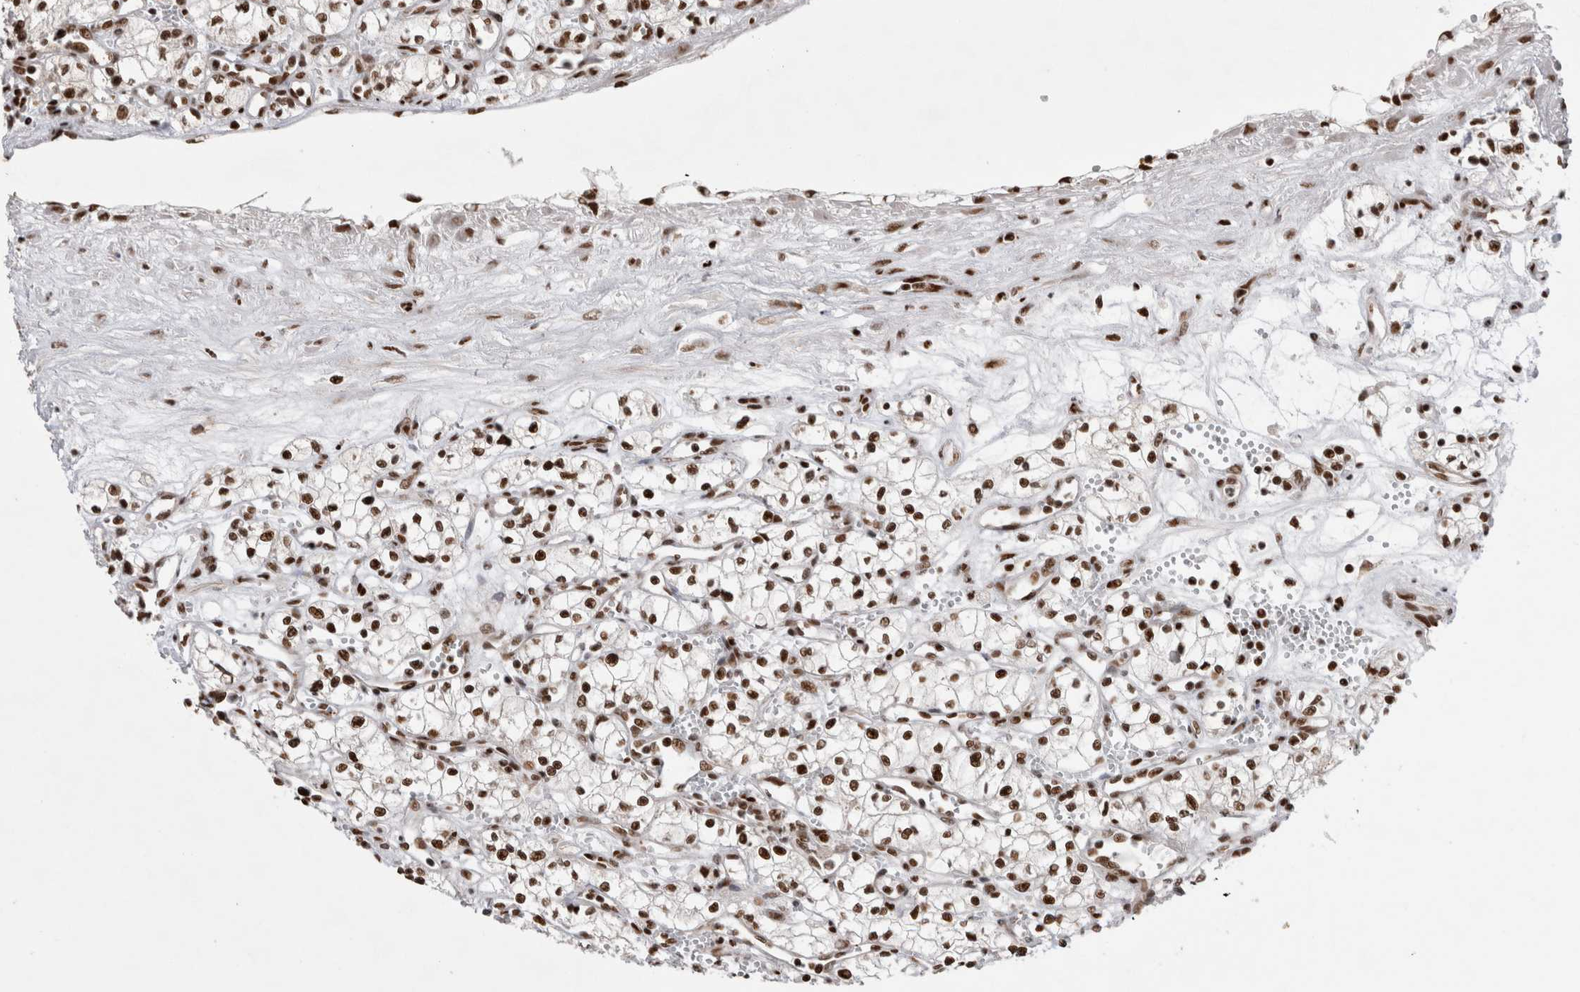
{"staining": {"intensity": "strong", "quantity": ">75%", "location": "nuclear"}, "tissue": "renal cancer", "cell_type": "Tumor cells", "image_type": "cancer", "snomed": [{"axis": "morphology", "description": "Adenocarcinoma, NOS"}, {"axis": "topography", "description": "Kidney"}], "caption": "The histopathology image displays immunohistochemical staining of renal cancer. There is strong nuclear positivity is identified in about >75% of tumor cells.", "gene": "EYA2", "patient": {"sex": "male", "age": 59}}